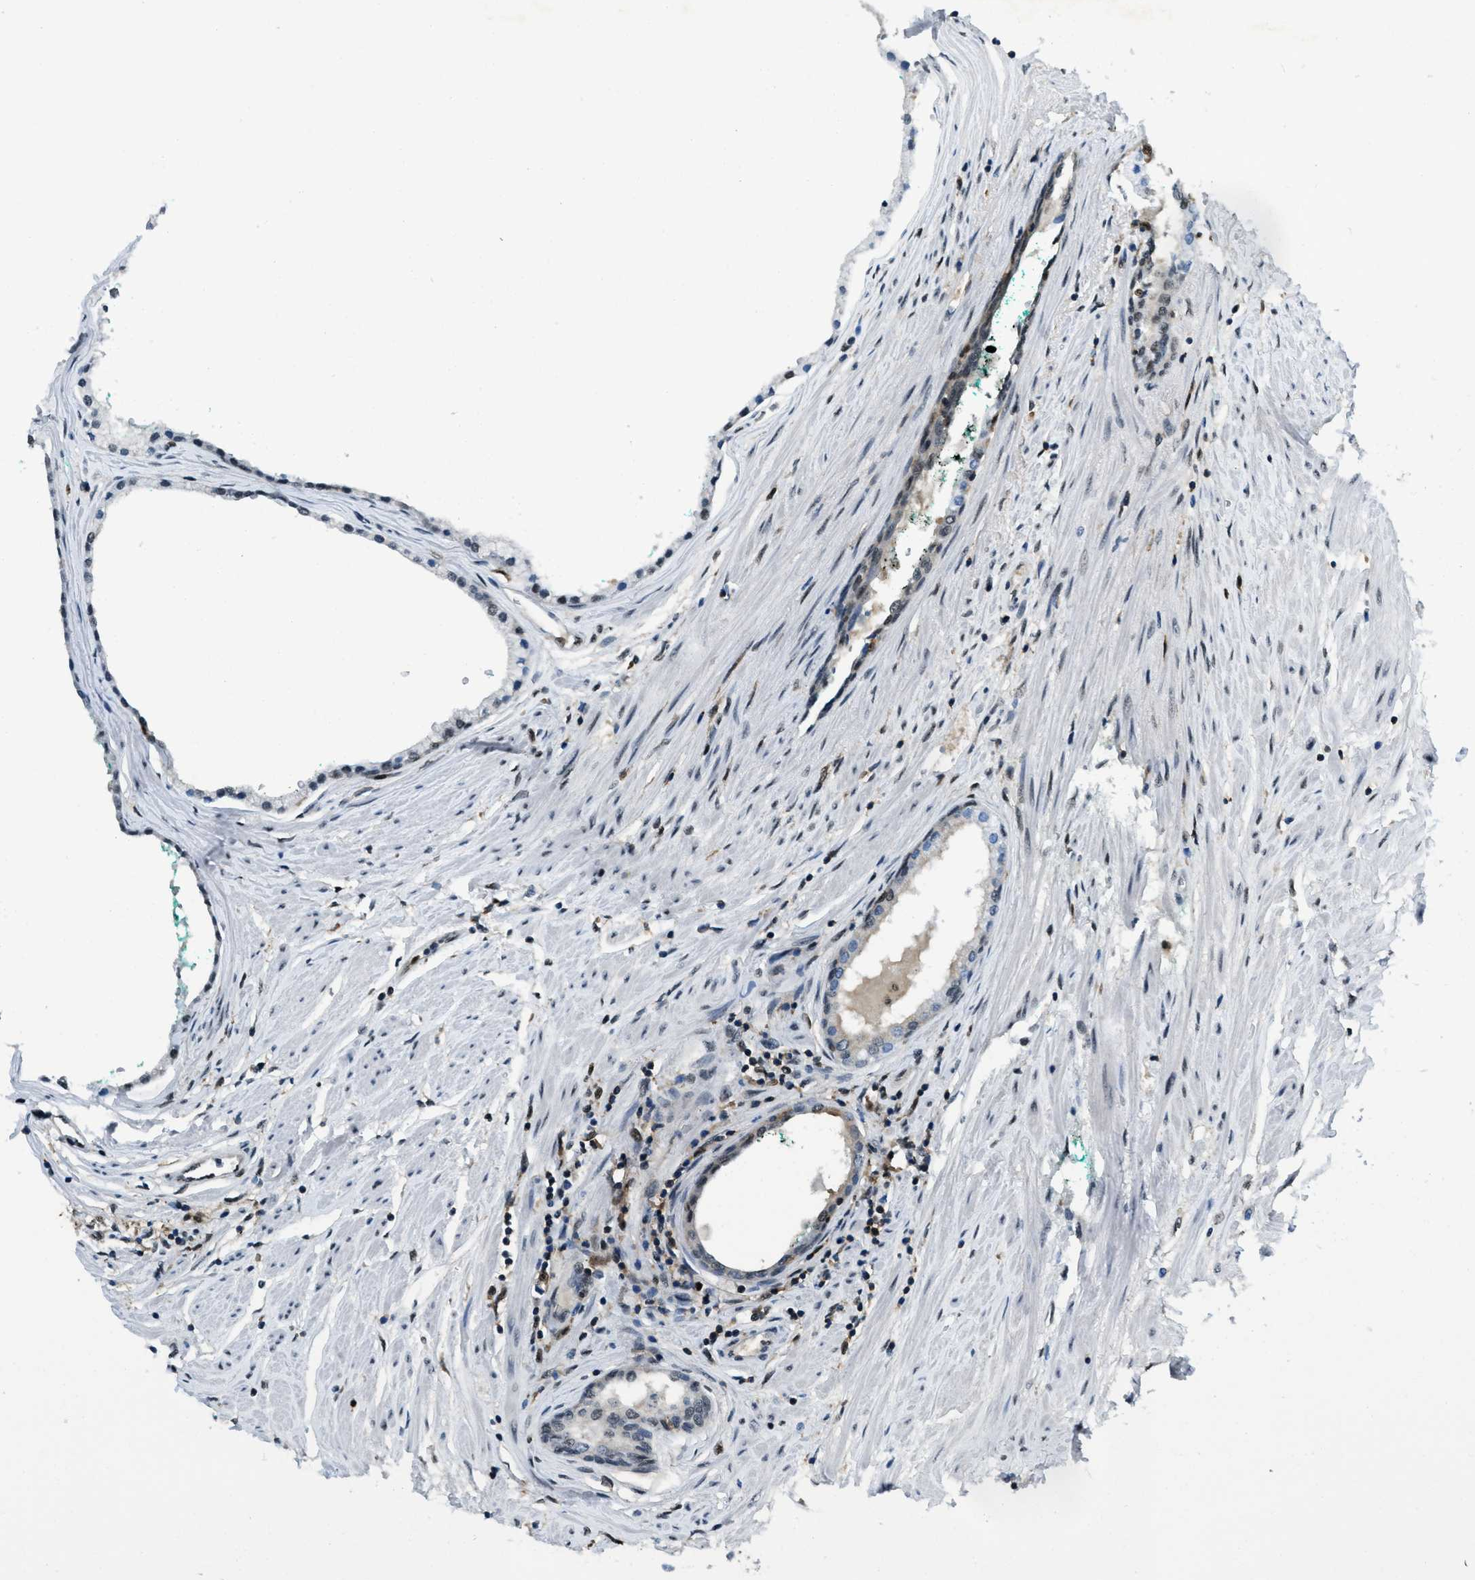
{"staining": {"intensity": "negative", "quantity": "none", "location": "none"}, "tissue": "prostate cancer", "cell_type": "Tumor cells", "image_type": "cancer", "snomed": [{"axis": "morphology", "description": "Adenocarcinoma, Low grade"}, {"axis": "topography", "description": "Prostate"}], "caption": "A photomicrograph of prostate cancer (adenocarcinoma (low-grade)) stained for a protein displays no brown staining in tumor cells.", "gene": "OGFR", "patient": {"sex": "male", "age": 63}}